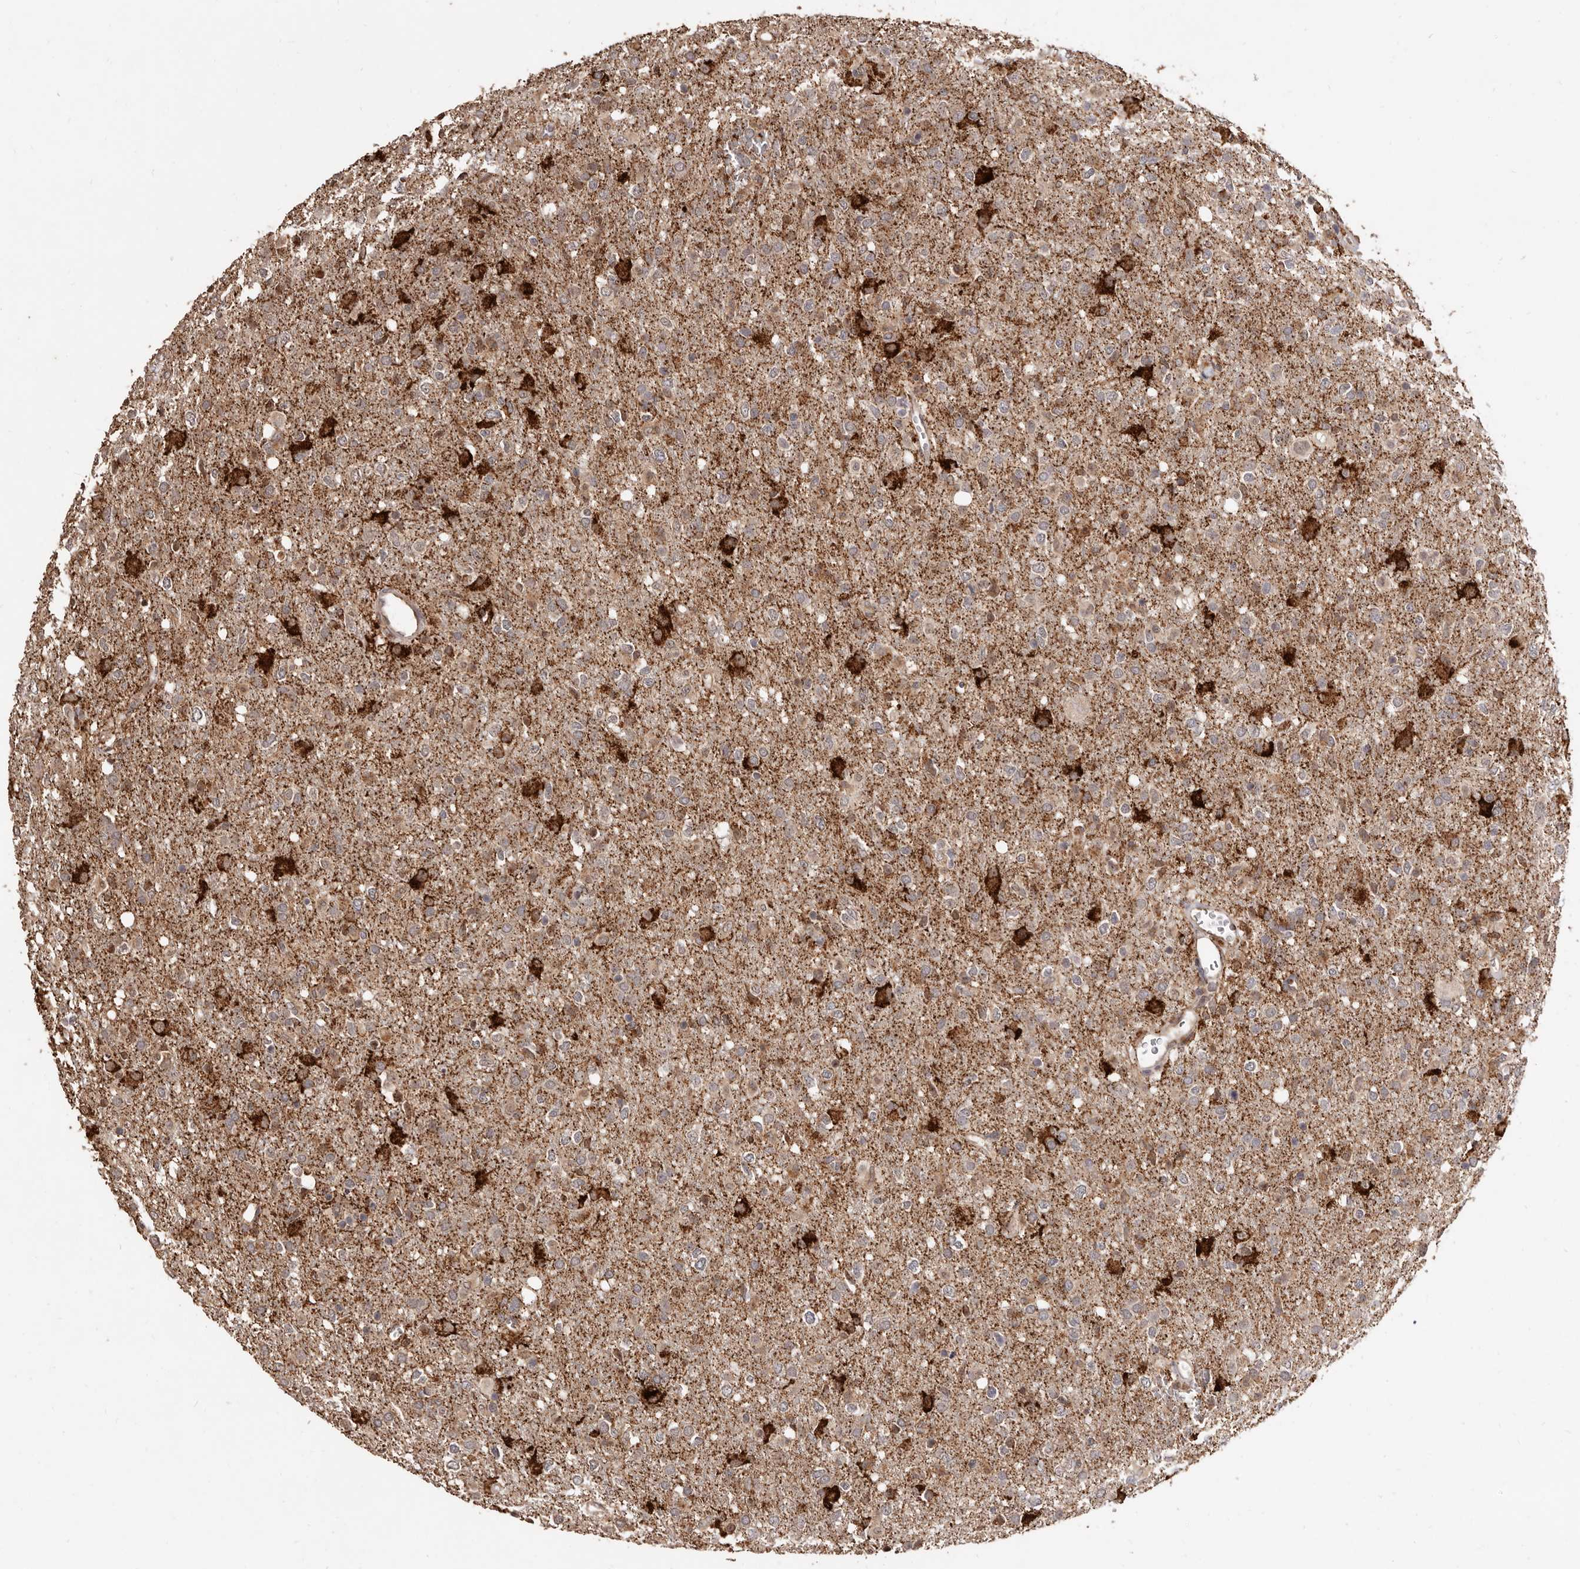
{"staining": {"intensity": "weak", "quantity": "25%-75%", "location": "cytoplasmic/membranous"}, "tissue": "glioma", "cell_type": "Tumor cells", "image_type": "cancer", "snomed": [{"axis": "morphology", "description": "Glioma, malignant, High grade"}, {"axis": "topography", "description": "Brain"}], "caption": "High-grade glioma (malignant) stained with a protein marker reveals weak staining in tumor cells.", "gene": "AKAP7", "patient": {"sex": "female", "age": 57}}